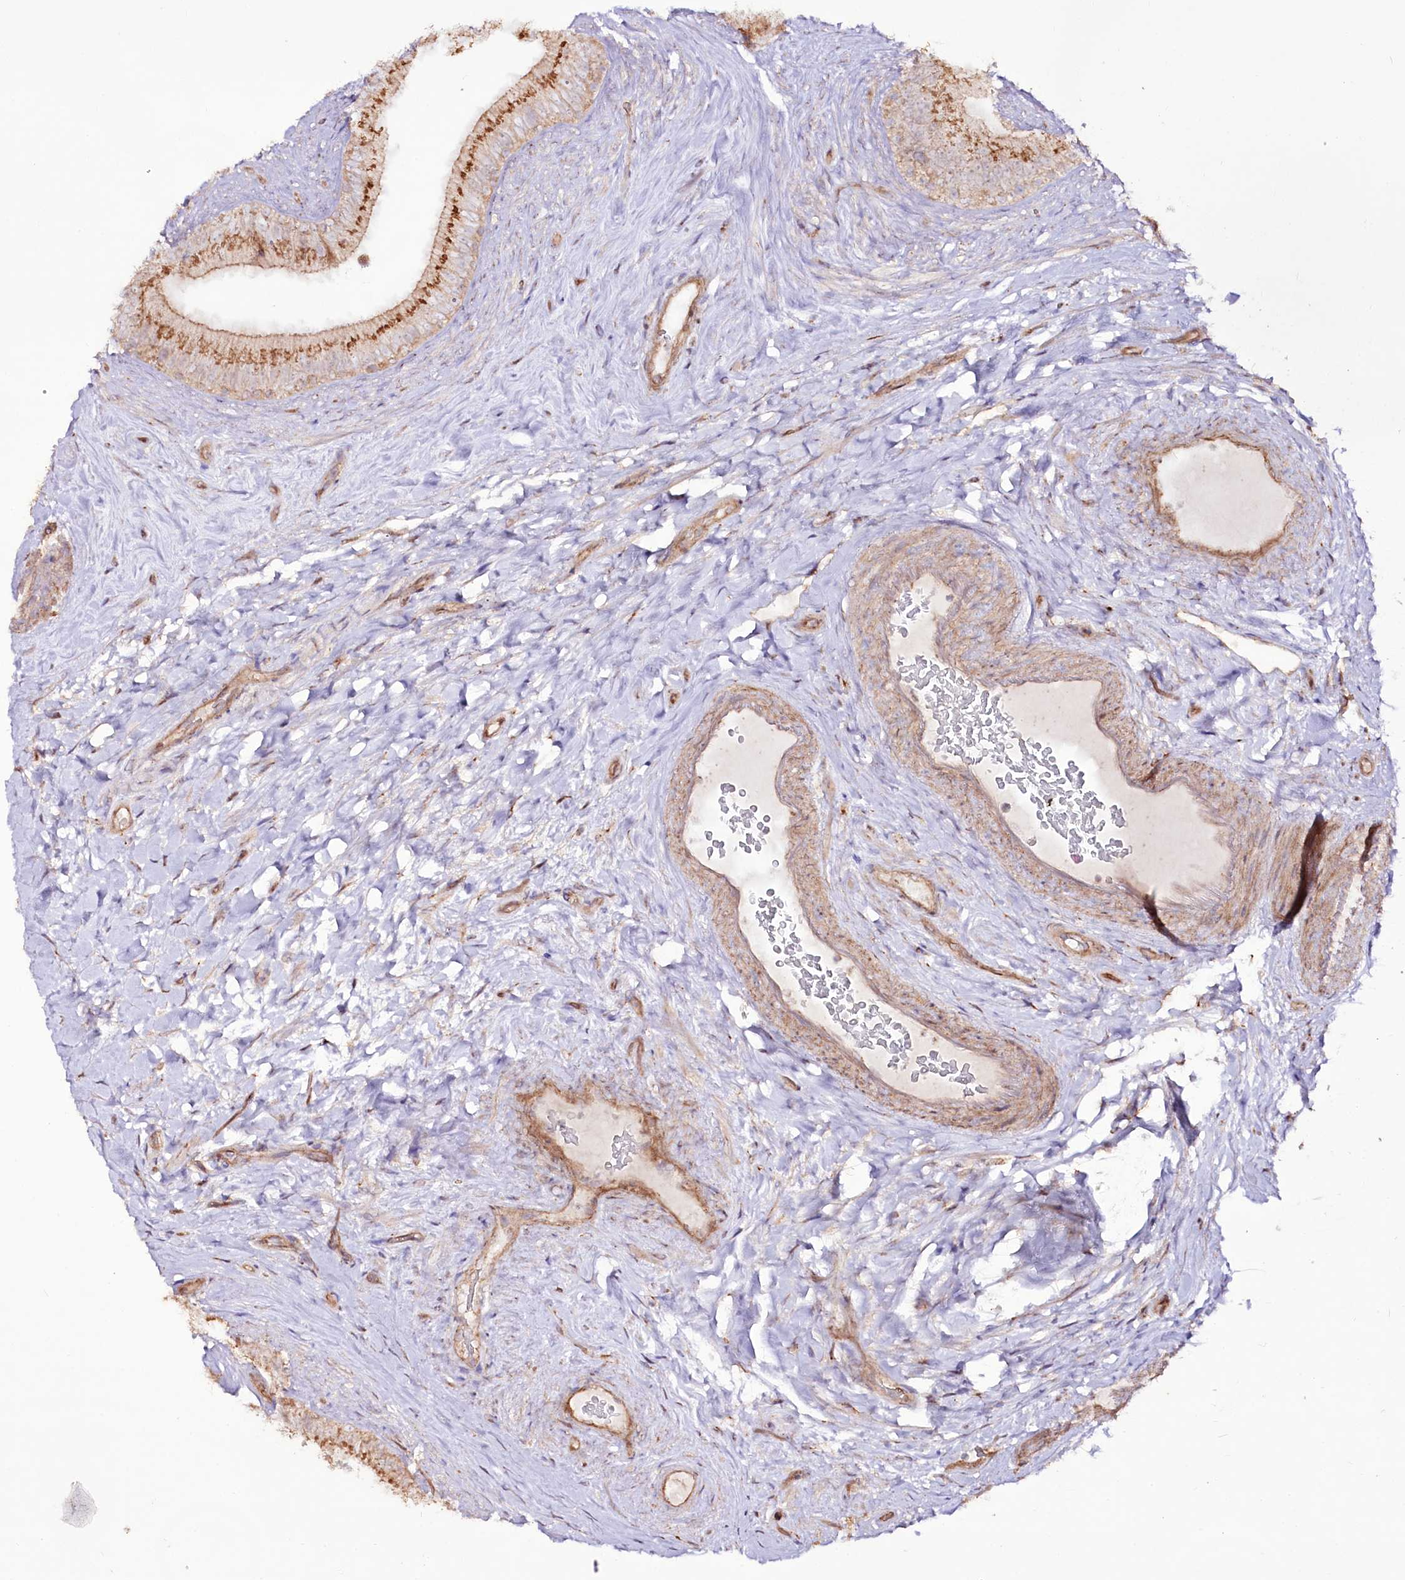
{"staining": {"intensity": "moderate", "quantity": "25%-75%", "location": "cytoplasmic/membranous"}, "tissue": "epididymis", "cell_type": "Glandular cells", "image_type": "normal", "snomed": [{"axis": "morphology", "description": "Normal tissue, NOS"}, {"axis": "topography", "description": "Epididymis"}], "caption": "Brown immunohistochemical staining in normal epididymis displays moderate cytoplasmic/membranous staining in approximately 25%-75% of glandular cells. The staining is performed using DAB brown chromogen to label protein expression. The nuclei are counter-stained blue using hematoxylin.", "gene": "REXO2", "patient": {"sex": "male", "age": 84}}